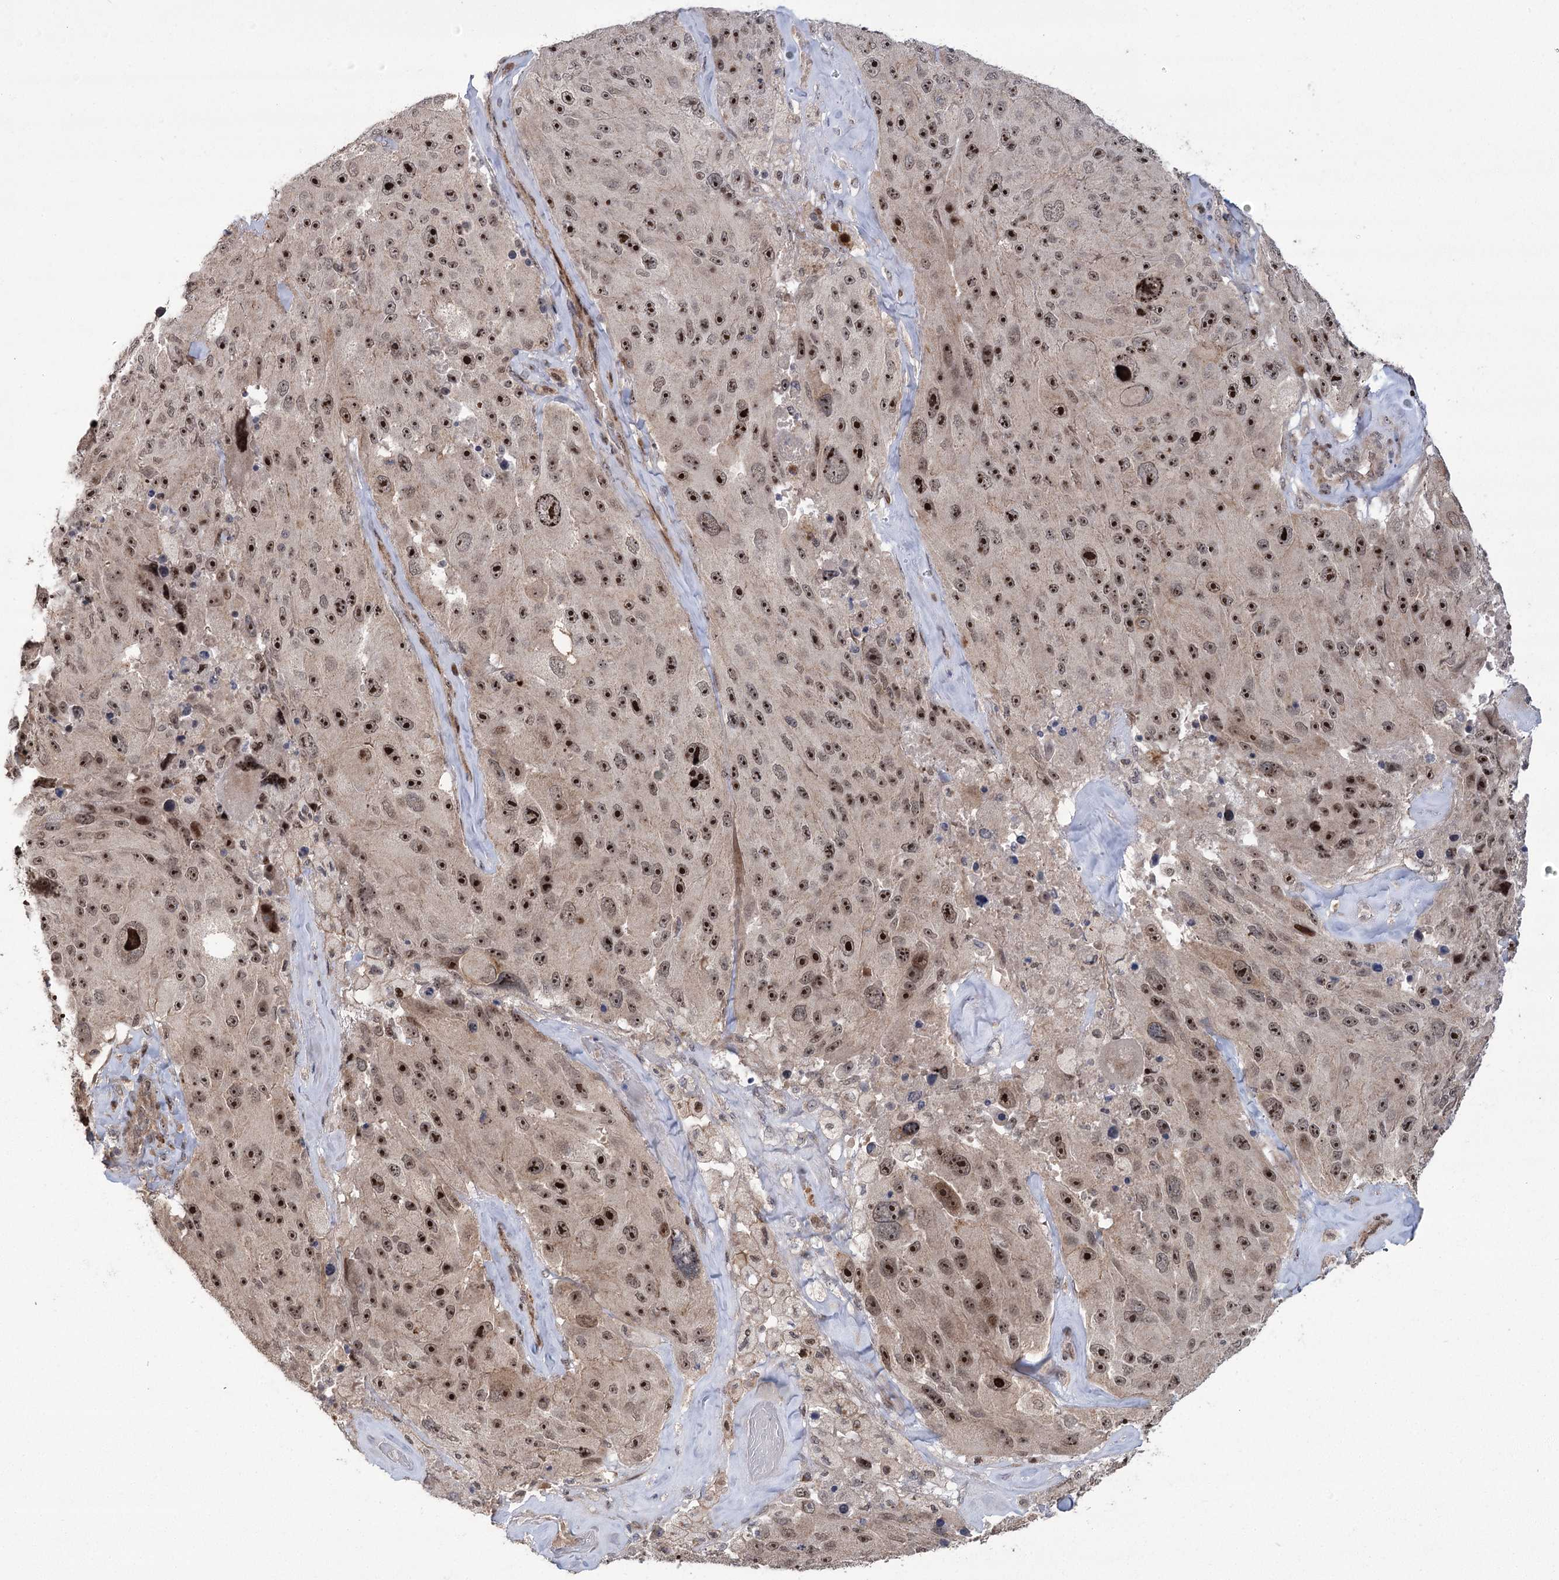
{"staining": {"intensity": "moderate", "quantity": ">75%", "location": "nuclear"}, "tissue": "melanoma", "cell_type": "Tumor cells", "image_type": "cancer", "snomed": [{"axis": "morphology", "description": "Malignant melanoma, Metastatic site"}, {"axis": "topography", "description": "Lymph node"}], "caption": "Melanoma stained with DAB IHC reveals medium levels of moderate nuclear positivity in about >75% of tumor cells.", "gene": "PARM1", "patient": {"sex": "male", "age": 62}}